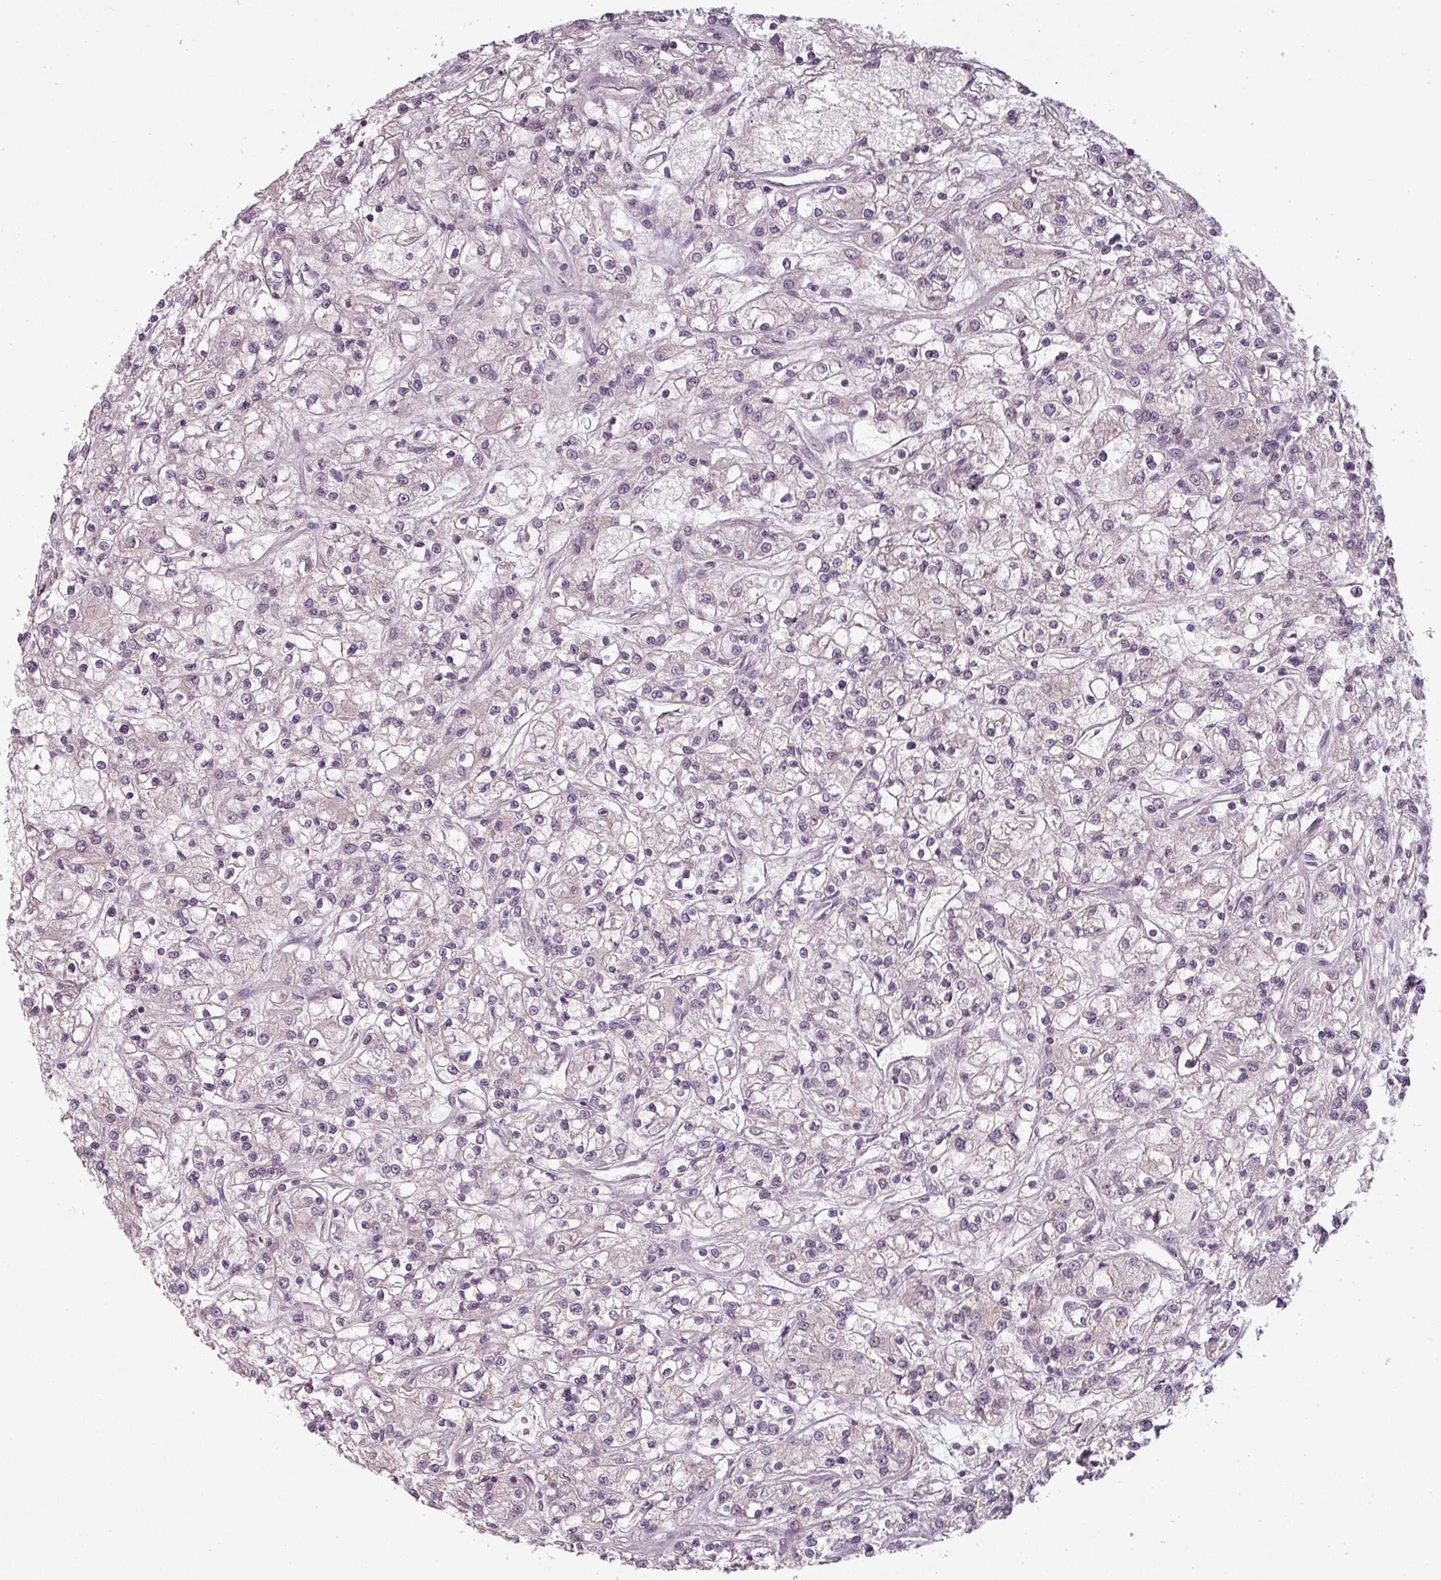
{"staining": {"intensity": "negative", "quantity": "none", "location": "none"}, "tissue": "renal cancer", "cell_type": "Tumor cells", "image_type": "cancer", "snomed": [{"axis": "morphology", "description": "Adenocarcinoma, NOS"}, {"axis": "topography", "description": "Kidney"}], "caption": "Adenocarcinoma (renal) was stained to show a protein in brown. There is no significant positivity in tumor cells.", "gene": "SLC16A9", "patient": {"sex": "female", "age": 59}}